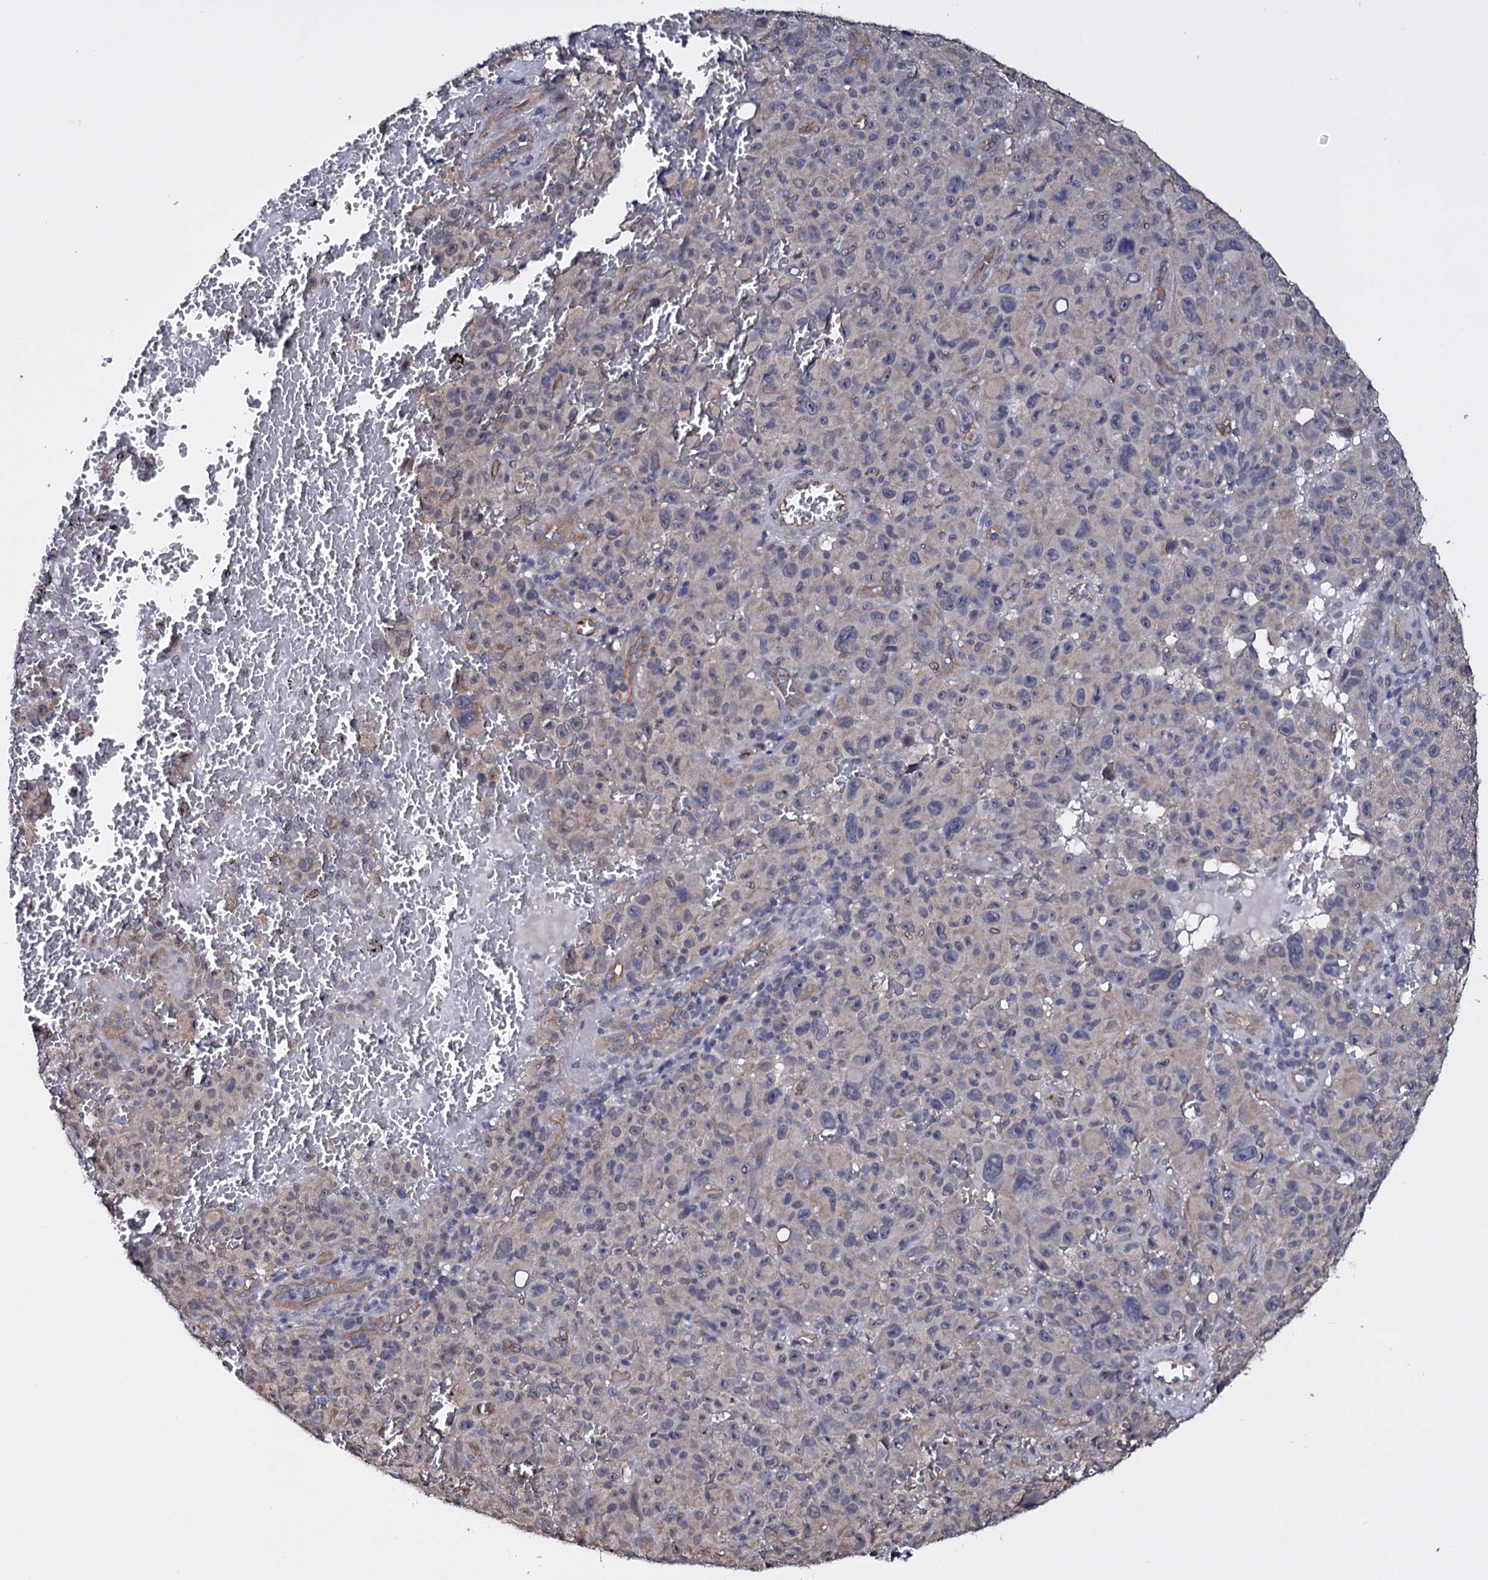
{"staining": {"intensity": "negative", "quantity": "none", "location": "none"}, "tissue": "melanoma", "cell_type": "Tumor cells", "image_type": "cancer", "snomed": [{"axis": "morphology", "description": "Malignant melanoma, NOS"}, {"axis": "topography", "description": "Skin"}], "caption": "This is an IHC image of human melanoma. There is no staining in tumor cells.", "gene": "GAREM1", "patient": {"sex": "female", "age": 82}}